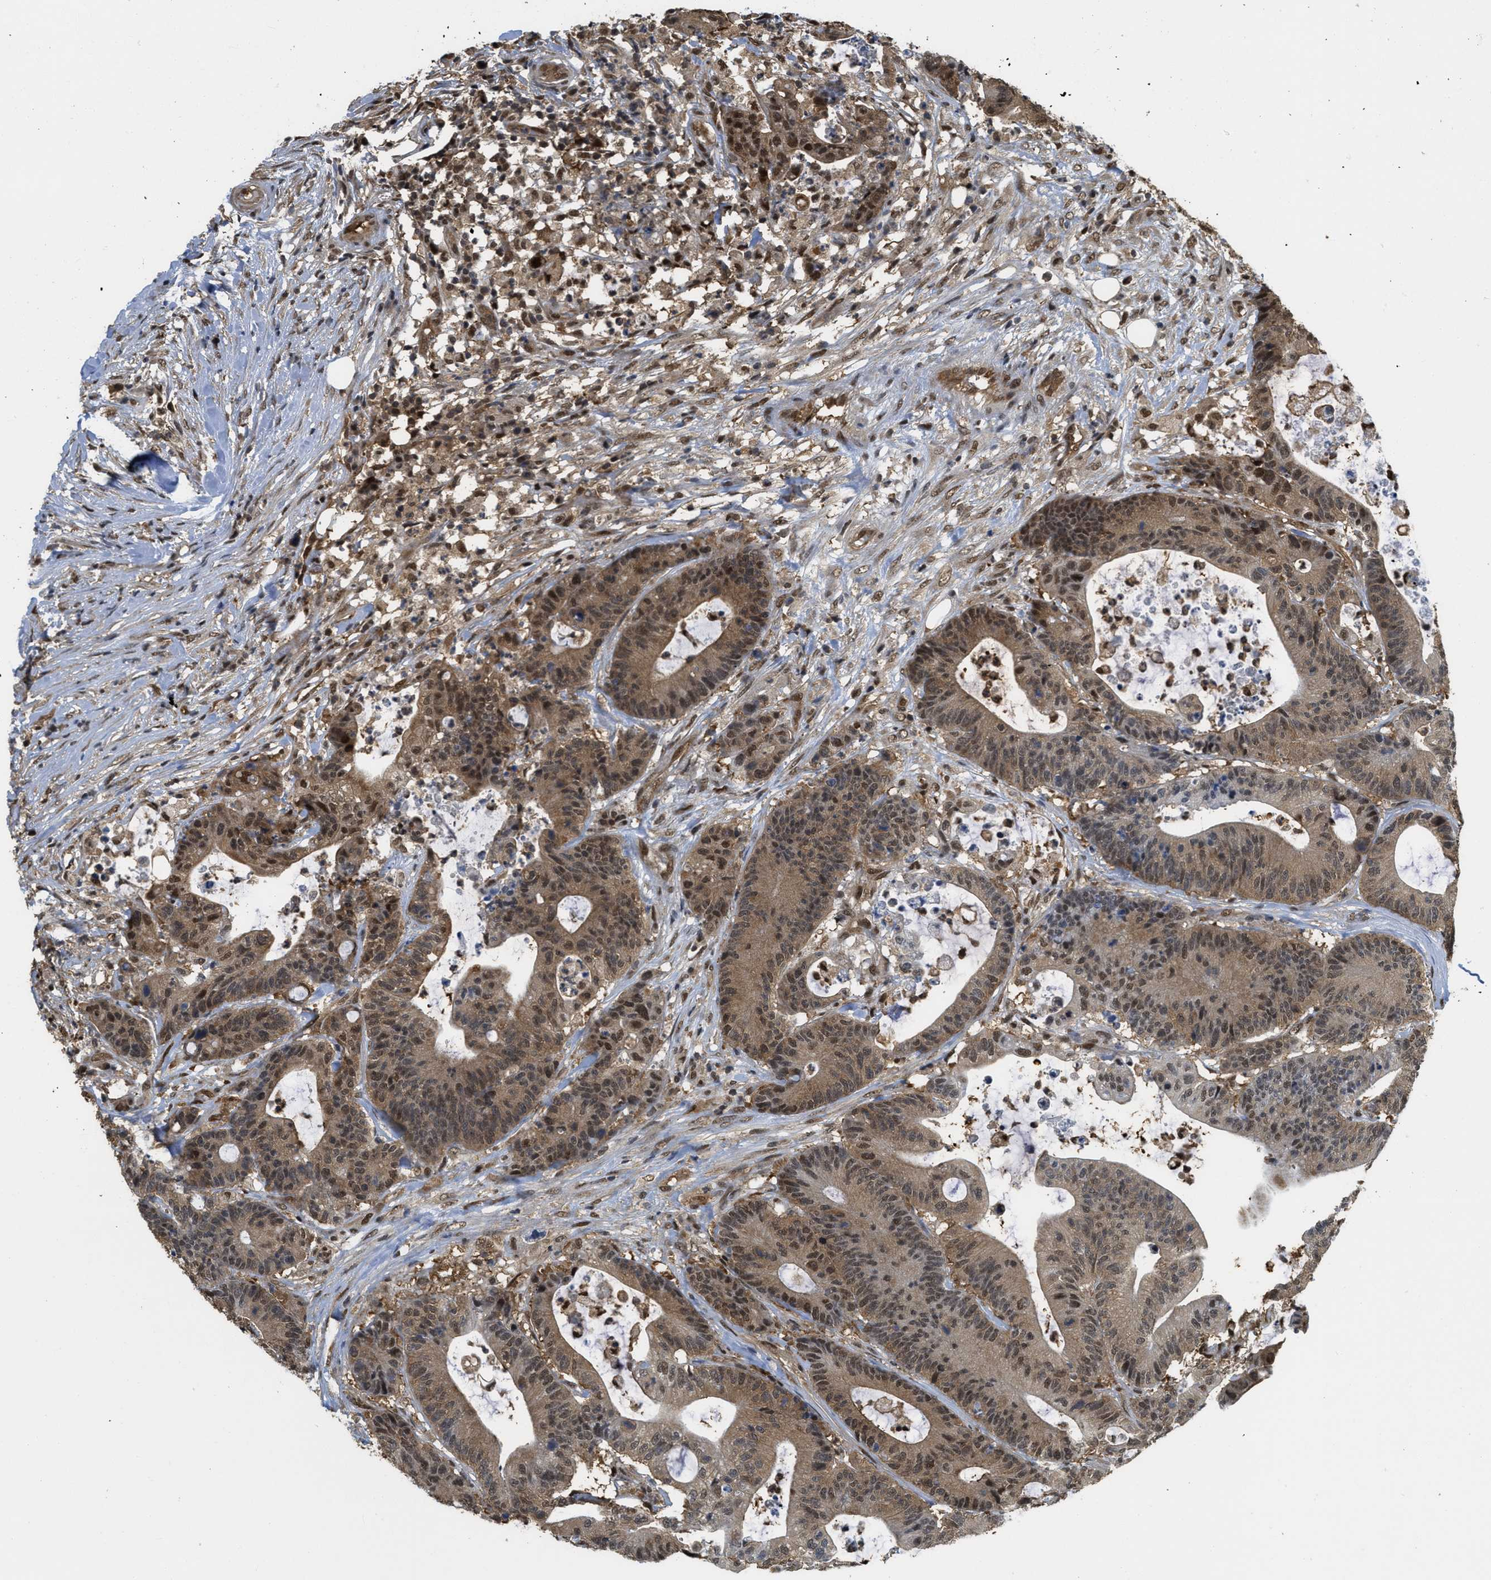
{"staining": {"intensity": "strong", "quantity": "25%-75%", "location": "cytoplasmic/membranous,nuclear"}, "tissue": "colorectal cancer", "cell_type": "Tumor cells", "image_type": "cancer", "snomed": [{"axis": "morphology", "description": "Adenocarcinoma, NOS"}, {"axis": "topography", "description": "Colon"}], "caption": "An image of colorectal cancer (adenocarcinoma) stained for a protein displays strong cytoplasmic/membranous and nuclear brown staining in tumor cells. (Brightfield microscopy of DAB IHC at high magnification).", "gene": "PSMC5", "patient": {"sex": "female", "age": 84}}